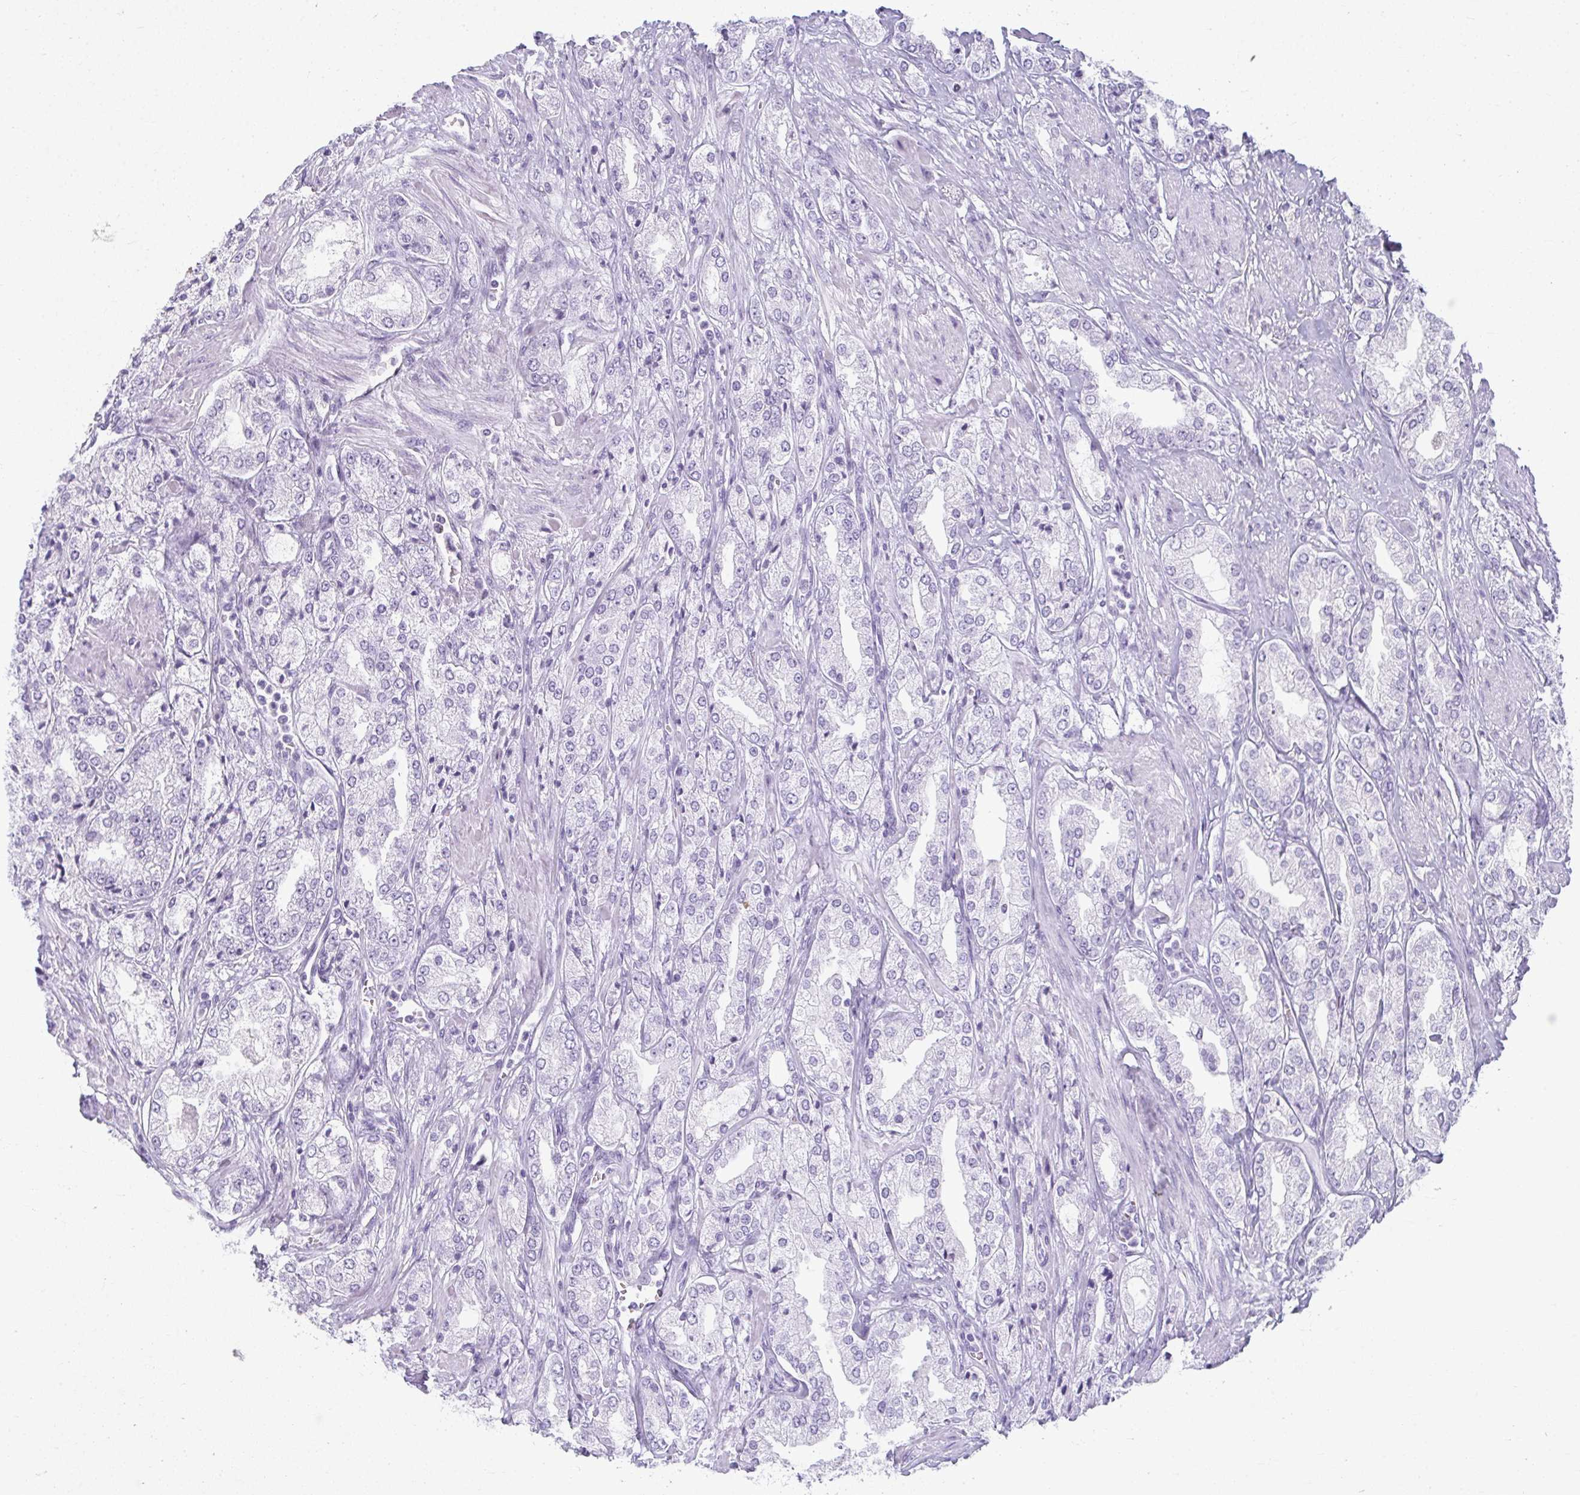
{"staining": {"intensity": "negative", "quantity": "none", "location": "none"}, "tissue": "prostate cancer", "cell_type": "Tumor cells", "image_type": "cancer", "snomed": [{"axis": "morphology", "description": "Adenocarcinoma, High grade"}, {"axis": "topography", "description": "Prostate"}], "caption": "Protein analysis of high-grade adenocarcinoma (prostate) exhibits no significant staining in tumor cells.", "gene": "MOBP", "patient": {"sex": "male", "age": 68}}